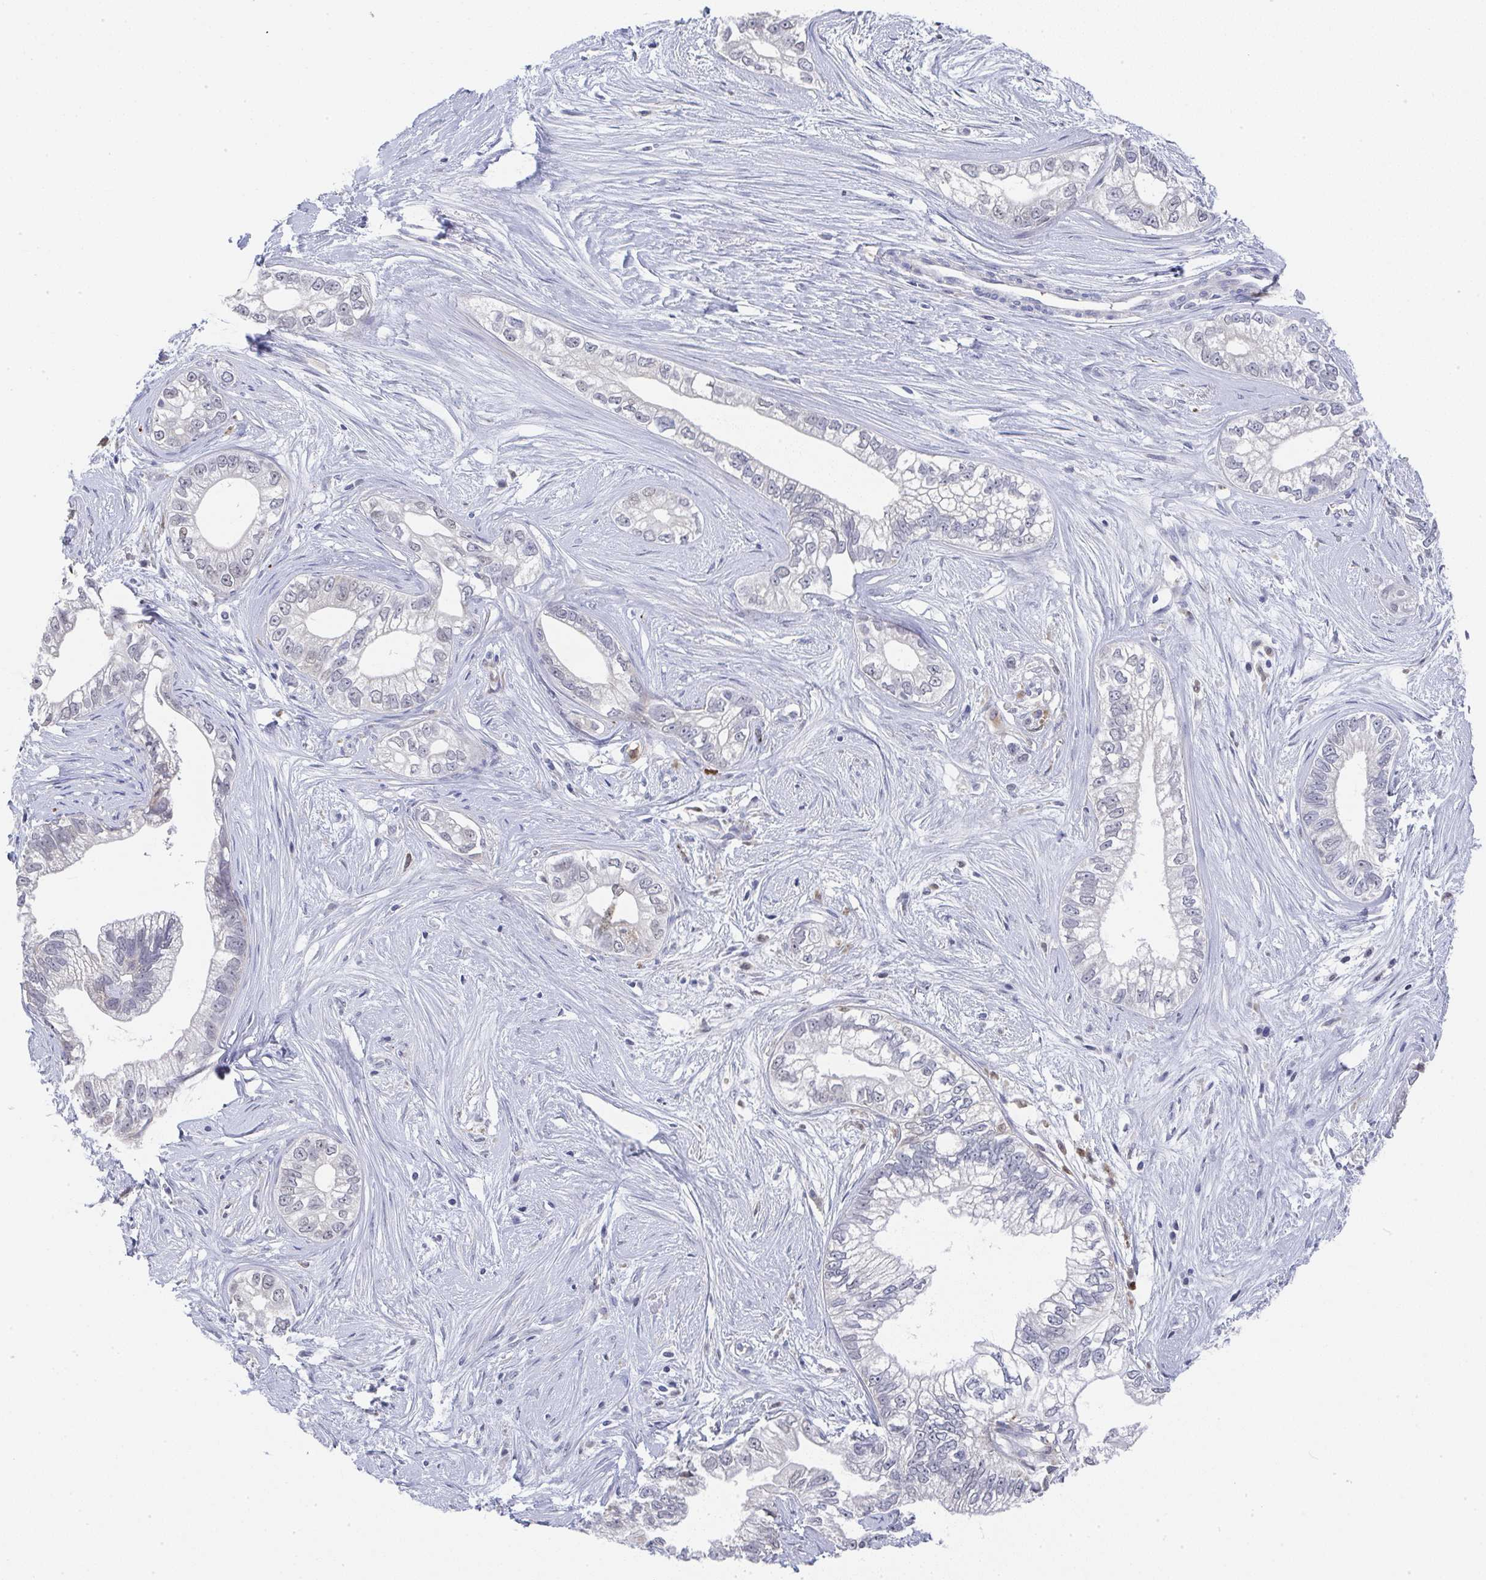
{"staining": {"intensity": "negative", "quantity": "none", "location": "none"}, "tissue": "pancreatic cancer", "cell_type": "Tumor cells", "image_type": "cancer", "snomed": [{"axis": "morphology", "description": "Adenocarcinoma, NOS"}, {"axis": "topography", "description": "Pancreas"}], "caption": "A high-resolution image shows immunohistochemistry (IHC) staining of pancreatic adenocarcinoma, which displays no significant positivity in tumor cells.", "gene": "NCF1", "patient": {"sex": "male", "age": 70}}